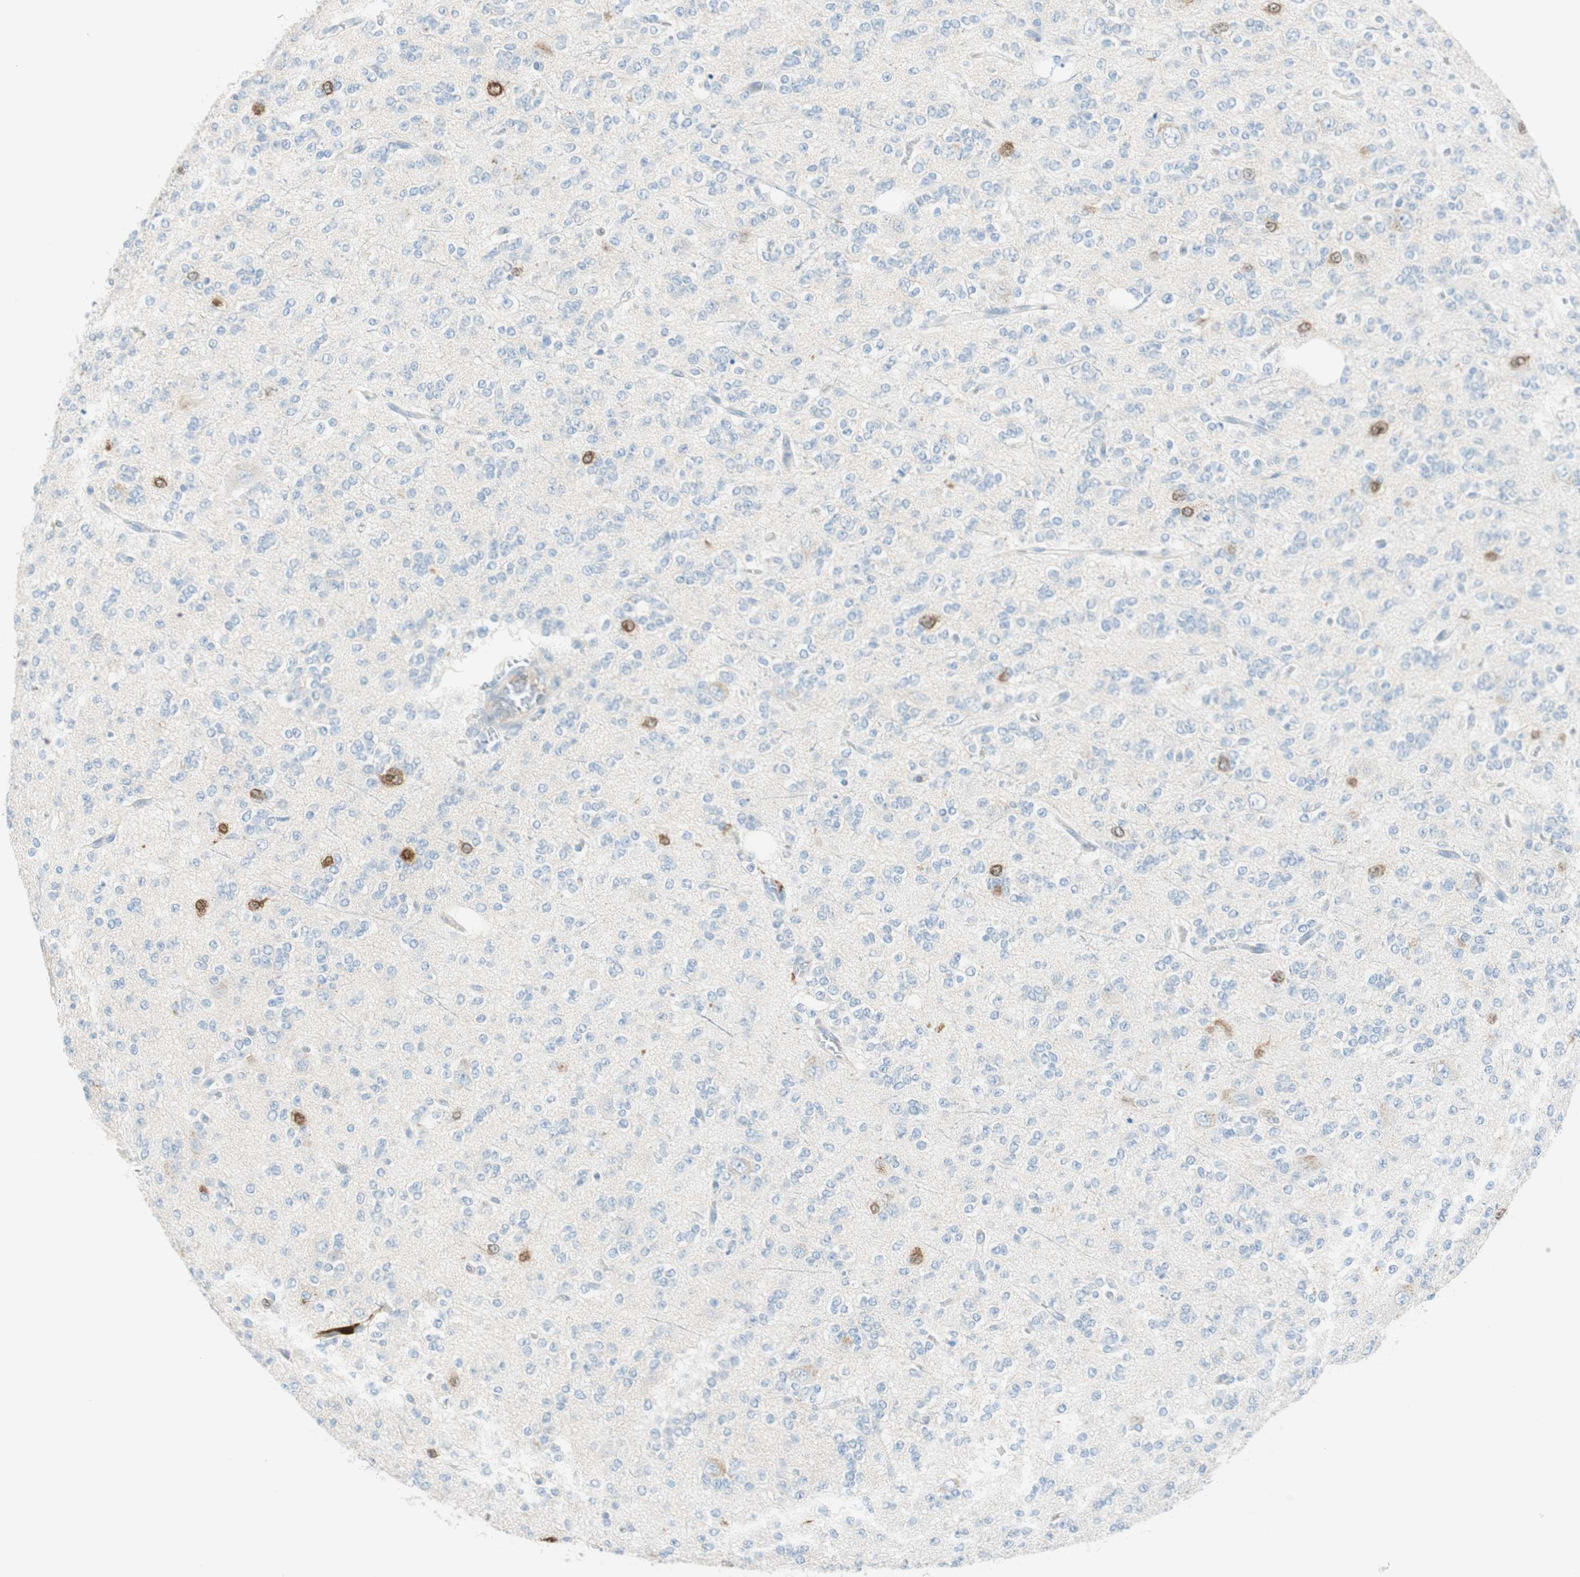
{"staining": {"intensity": "weak", "quantity": "<25%", "location": "cytoplasmic/membranous,nuclear"}, "tissue": "glioma", "cell_type": "Tumor cells", "image_type": "cancer", "snomed": [{"axis": "morphology", "description": "Glioma, malignant, Low grade"}, {"axis": "topography", "description": "Brain"}], "caption": "Immunohistochemistry of human malignant glioma (low-grade) reveals no expression in tumor cells. The staining was performed using DAB to visualize the protein expression in brown, while the nuclei were stained in blue with hematoxylin (Magnification: 20x).", "gene": "PTTG1", "patient": {"sex": "male", "age": 38}}